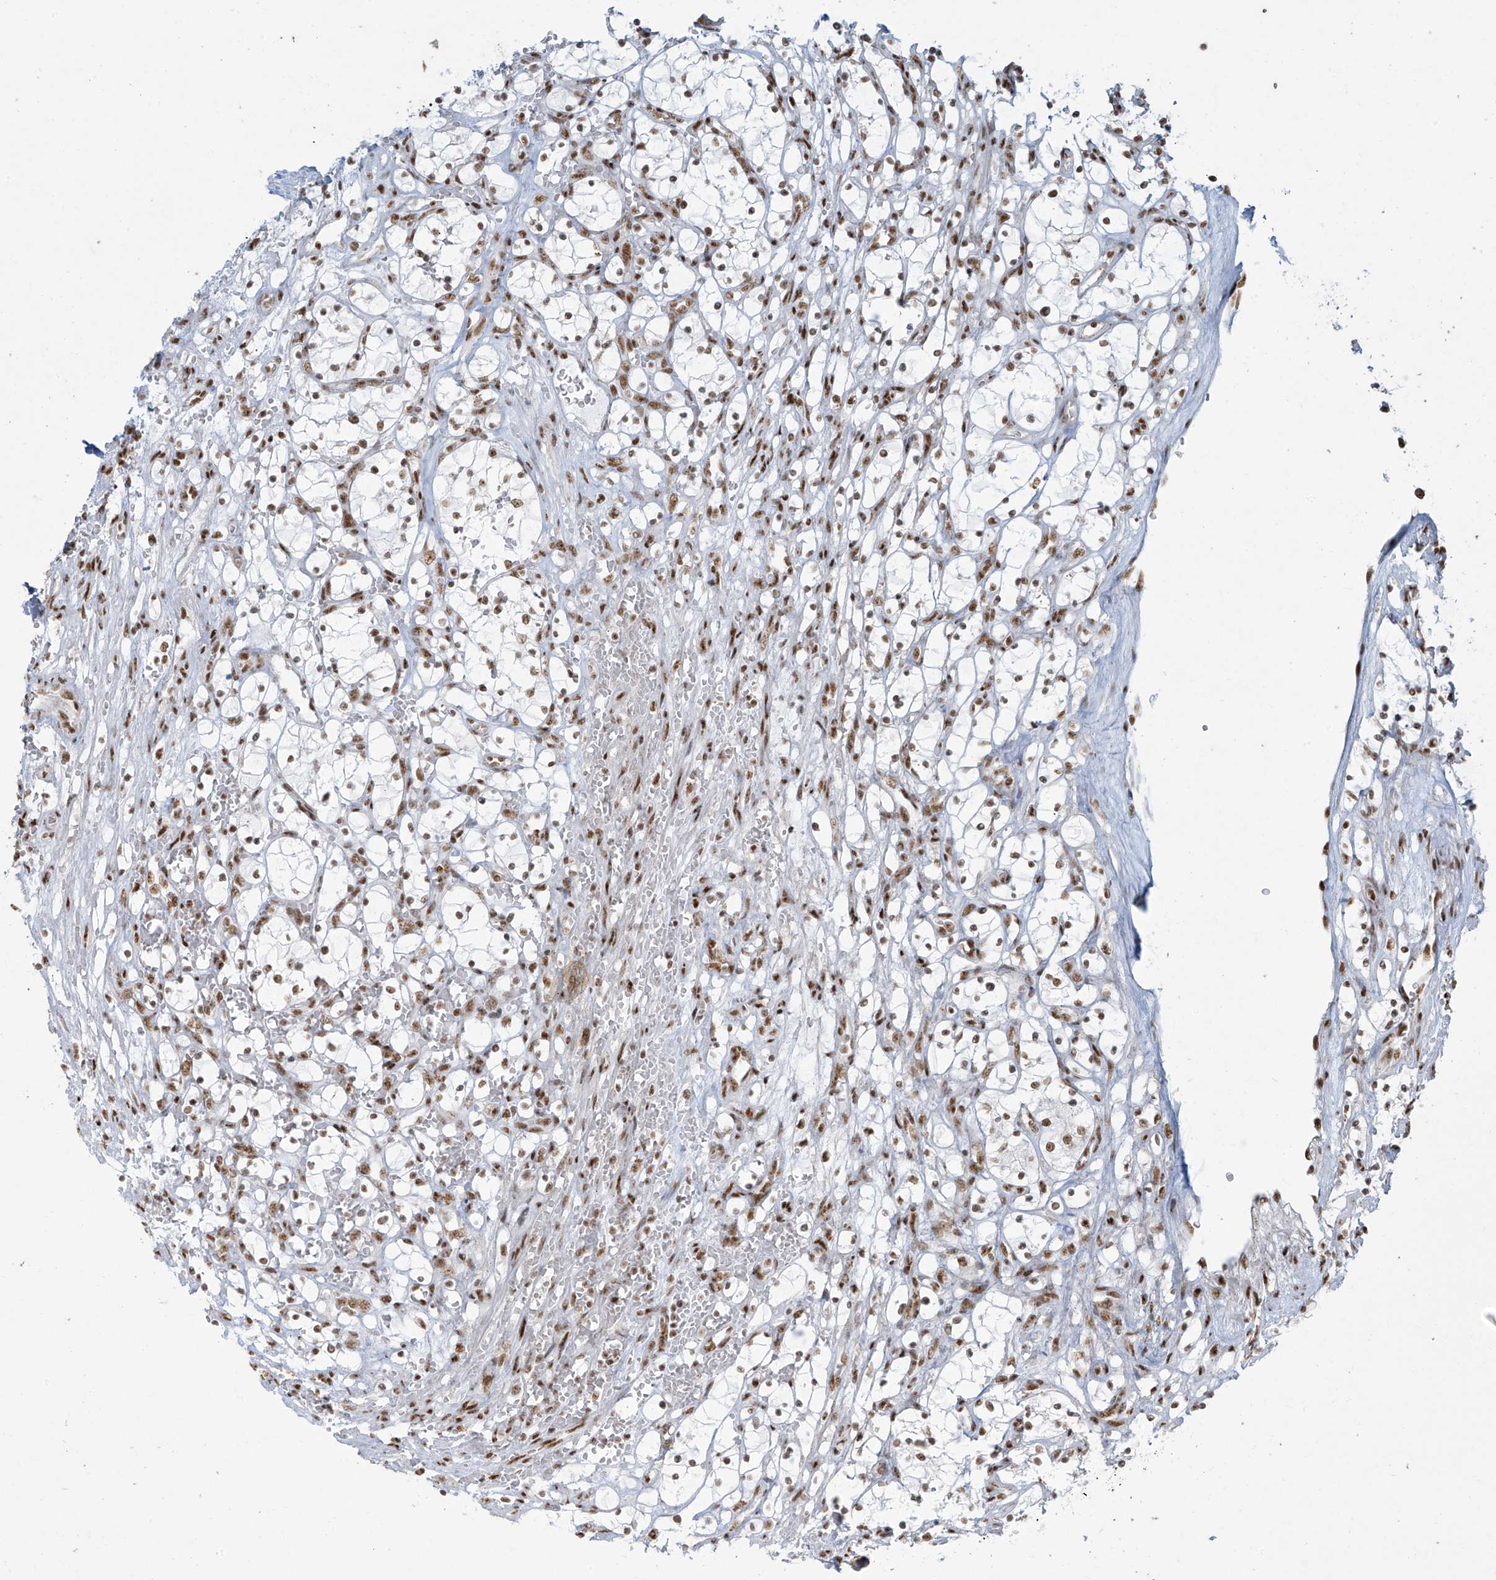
{"staining": {"intensity": "weak", "quantity": ">75%", "location": "nuclear"}, "tissue": "renal cancer", "cell_type": "Tumor cells", "image_type": "cancer", "snomed": [{"axis": "morphology", "description": "Adenocarcinoma, NOS"}, {"axis": "topography", "description": "Kidney"}], "caption": "Weak nuclear positivity for a protein is seen in about >75% of tumor cells of renal adenocarcinoma using immunohistochemistry (IHC).", "gene": "MS4A6A", "patient": {"sex": "female", "age": 69}}